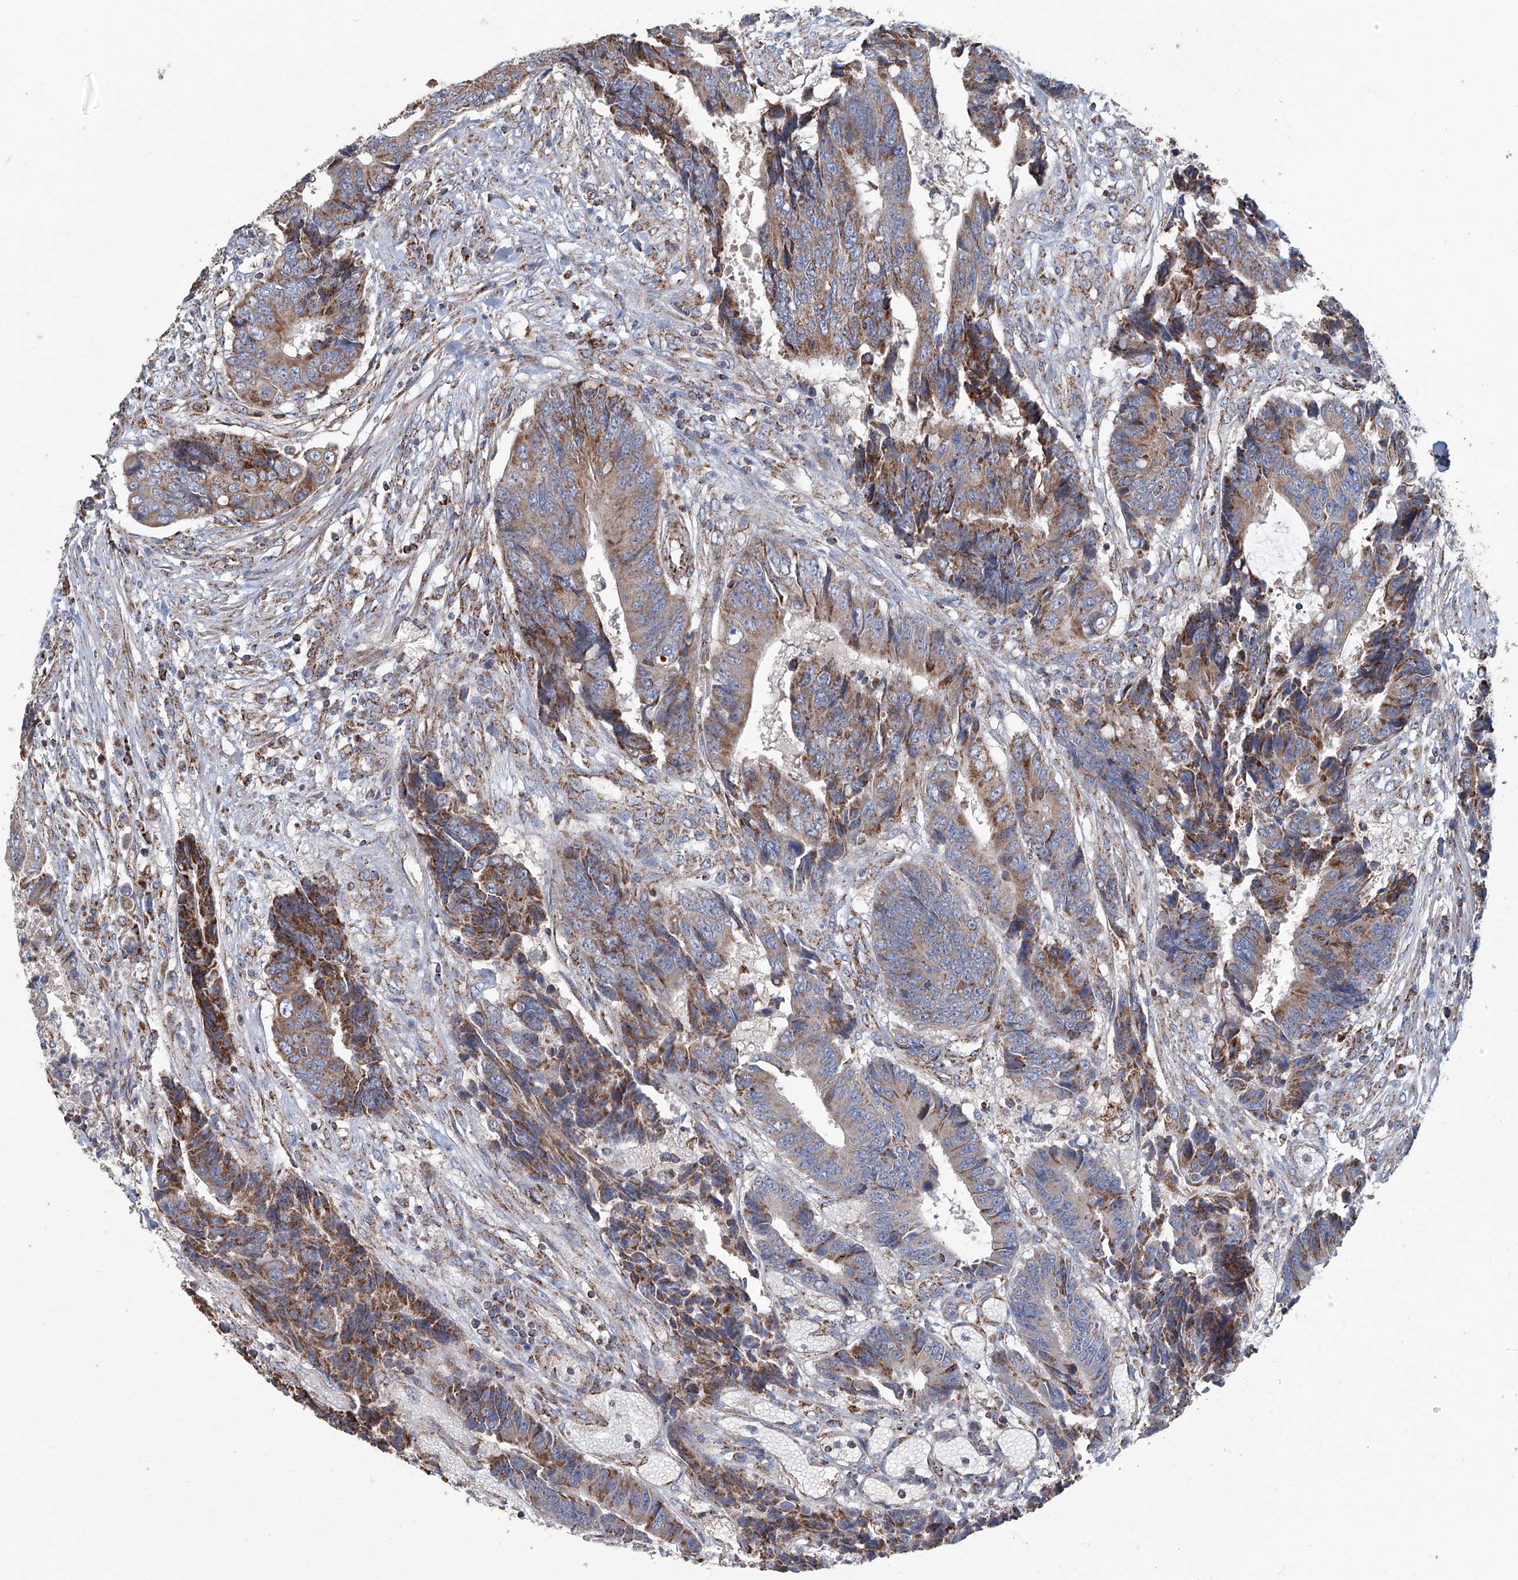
{"staining": {"intensity": "moderate", "quantity": ">75%", "location": "cytoplasmic/membranous"}, "tissue": "colorectal cancer", "cell_type": "Tumor cells", "image_type": "cancer", "snomed": [{"axis": "morphology", "description": "Adenocarcinoma, NOS"}, {"axis": "topography", "description": "Rectum"}], "caption": "High-power microscopy captured an IHC image of adenocarcinoma (colorectal), revealing moderate cytoplasmic/membranous staining in approximately >75% of tumor cells.", "gene": "MCL1", "patient": {"sex": "male", "age": 84}}